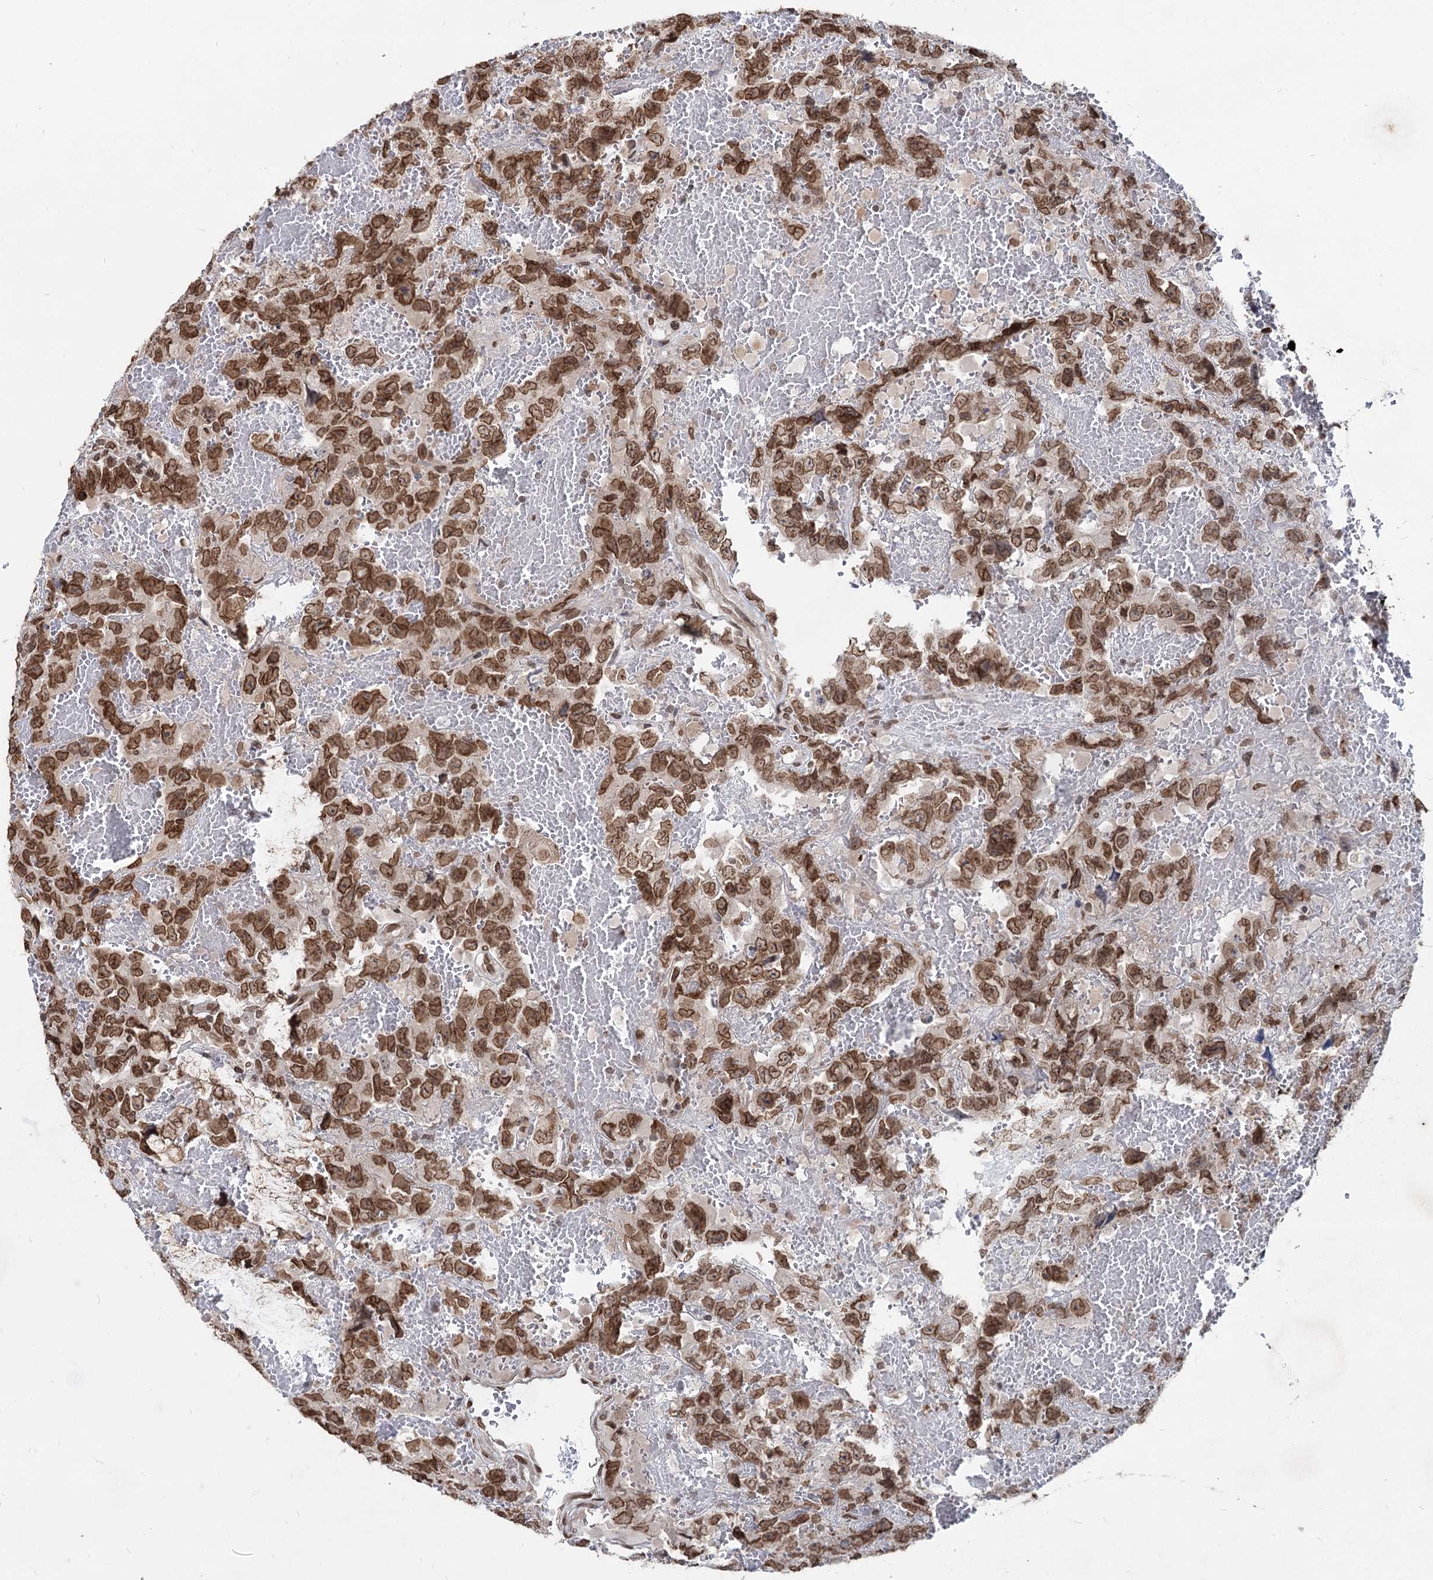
{"staining": {"intensity": "moderate", "quantity": ">75%", "location": "cytoplasmic/membranous,nuclear"}, "tissue": "testis cancer", "cell_type": "Tumor cells", "image_type": "cancer", "snomed": [{"axis": "morphology", "description": "Carcinoma, Embryonal, NOS"}, {"axis": "topography", "description": "Testis"}], "caption": "Immunohistochemistry (IHC) (DAB) staining of testis cancer demonstrates moderate cytoplasmic/membranous and nuclear protein staining in approximately >75% of tumor cells.", "gene": "RNF6", "patient": {"sex": "male", "age": 45}}